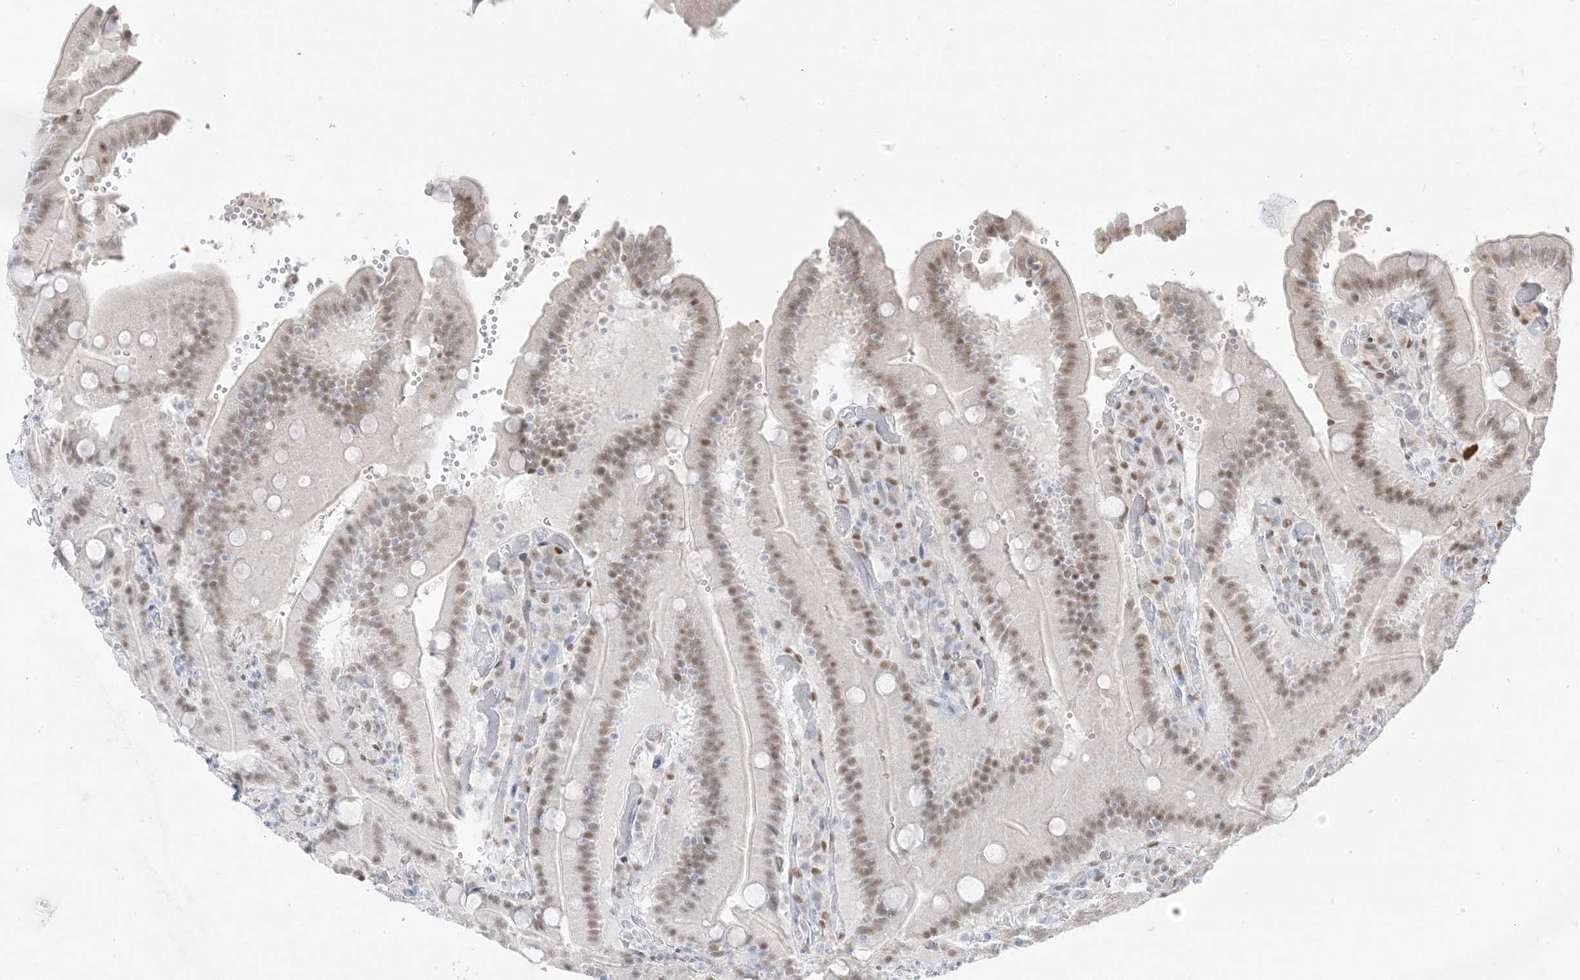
{"staining": {"intensity": "moderate", "quantity": ">75%", "location": "nuclear"}, "tissue": "duodenum", "cell_type": "Glandular cells", "image_type": "normal", "snomed": [{"axis": "morphology", "description": "Normal tissue, NOS"}, {"axis": "topography", "description": "Duodenum"}], "caption": "This histopathology image exhibits immunohistochemistry (IHC) staining of benign duodenum, with medium moderate nuclear staining in approximately >75% of glandular cells.", "gene": "MSL3", "patient": {"sex": "female", "age": 62}}